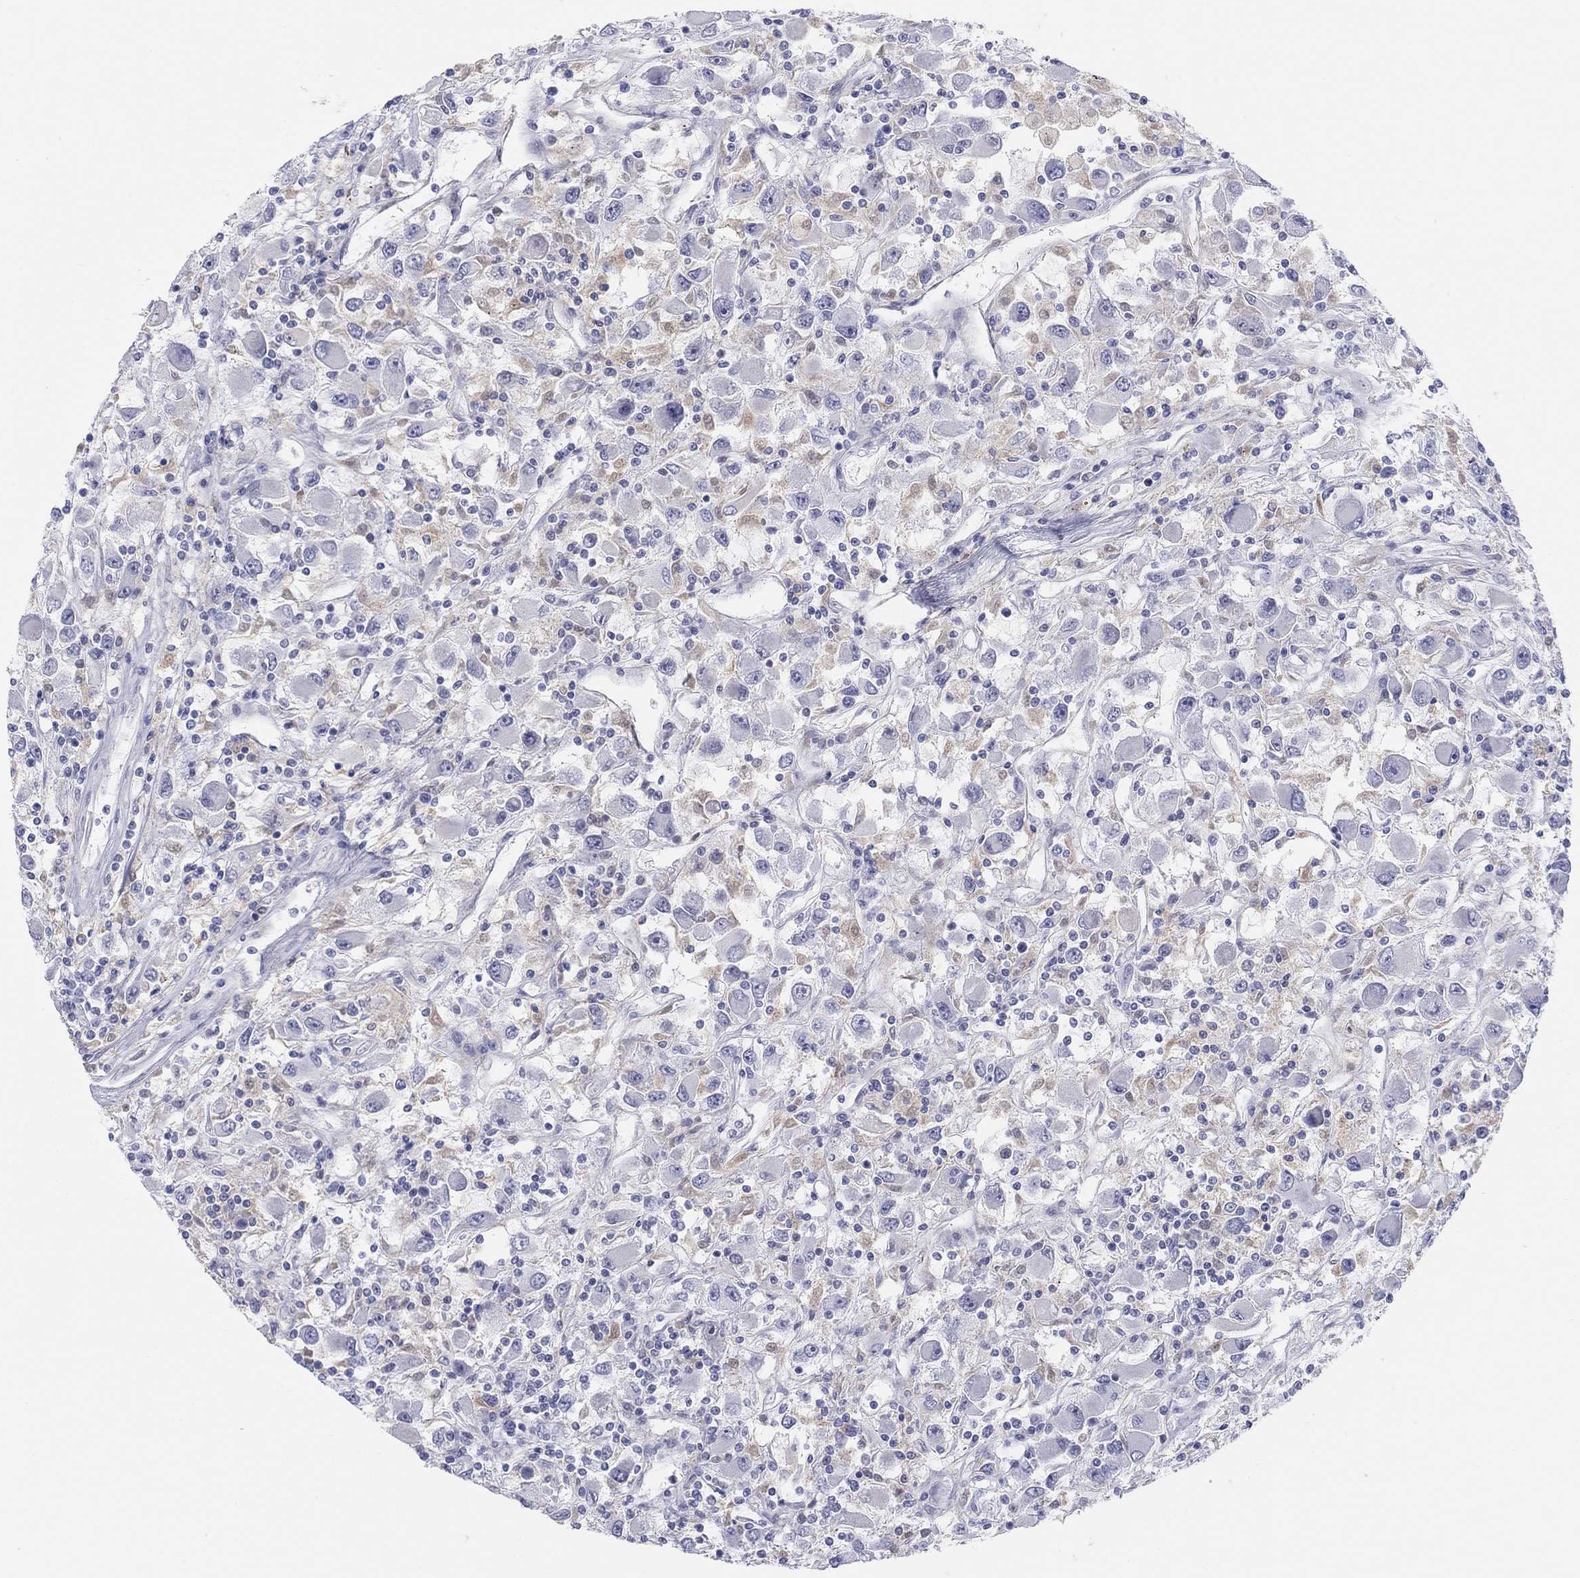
{"staining": {"intensity": "negative", "quantity": "none", "location": "none"}, "tissue": "renal cancer", "cell_type": "Tumor cells", "image_type": "cancer", "snomed": [{"axis": "morphology", "description": "Adenocarcinoma, NOS"}, {"axis": "topography", "description": "Kidney"}], "caption": "Human adenocarcinoma (renal) stained for a protein using immunohistochemistry displays no expression in tumor cells.", "gene": "PDXK", "patient": {"sex": "female", "age": 67}}